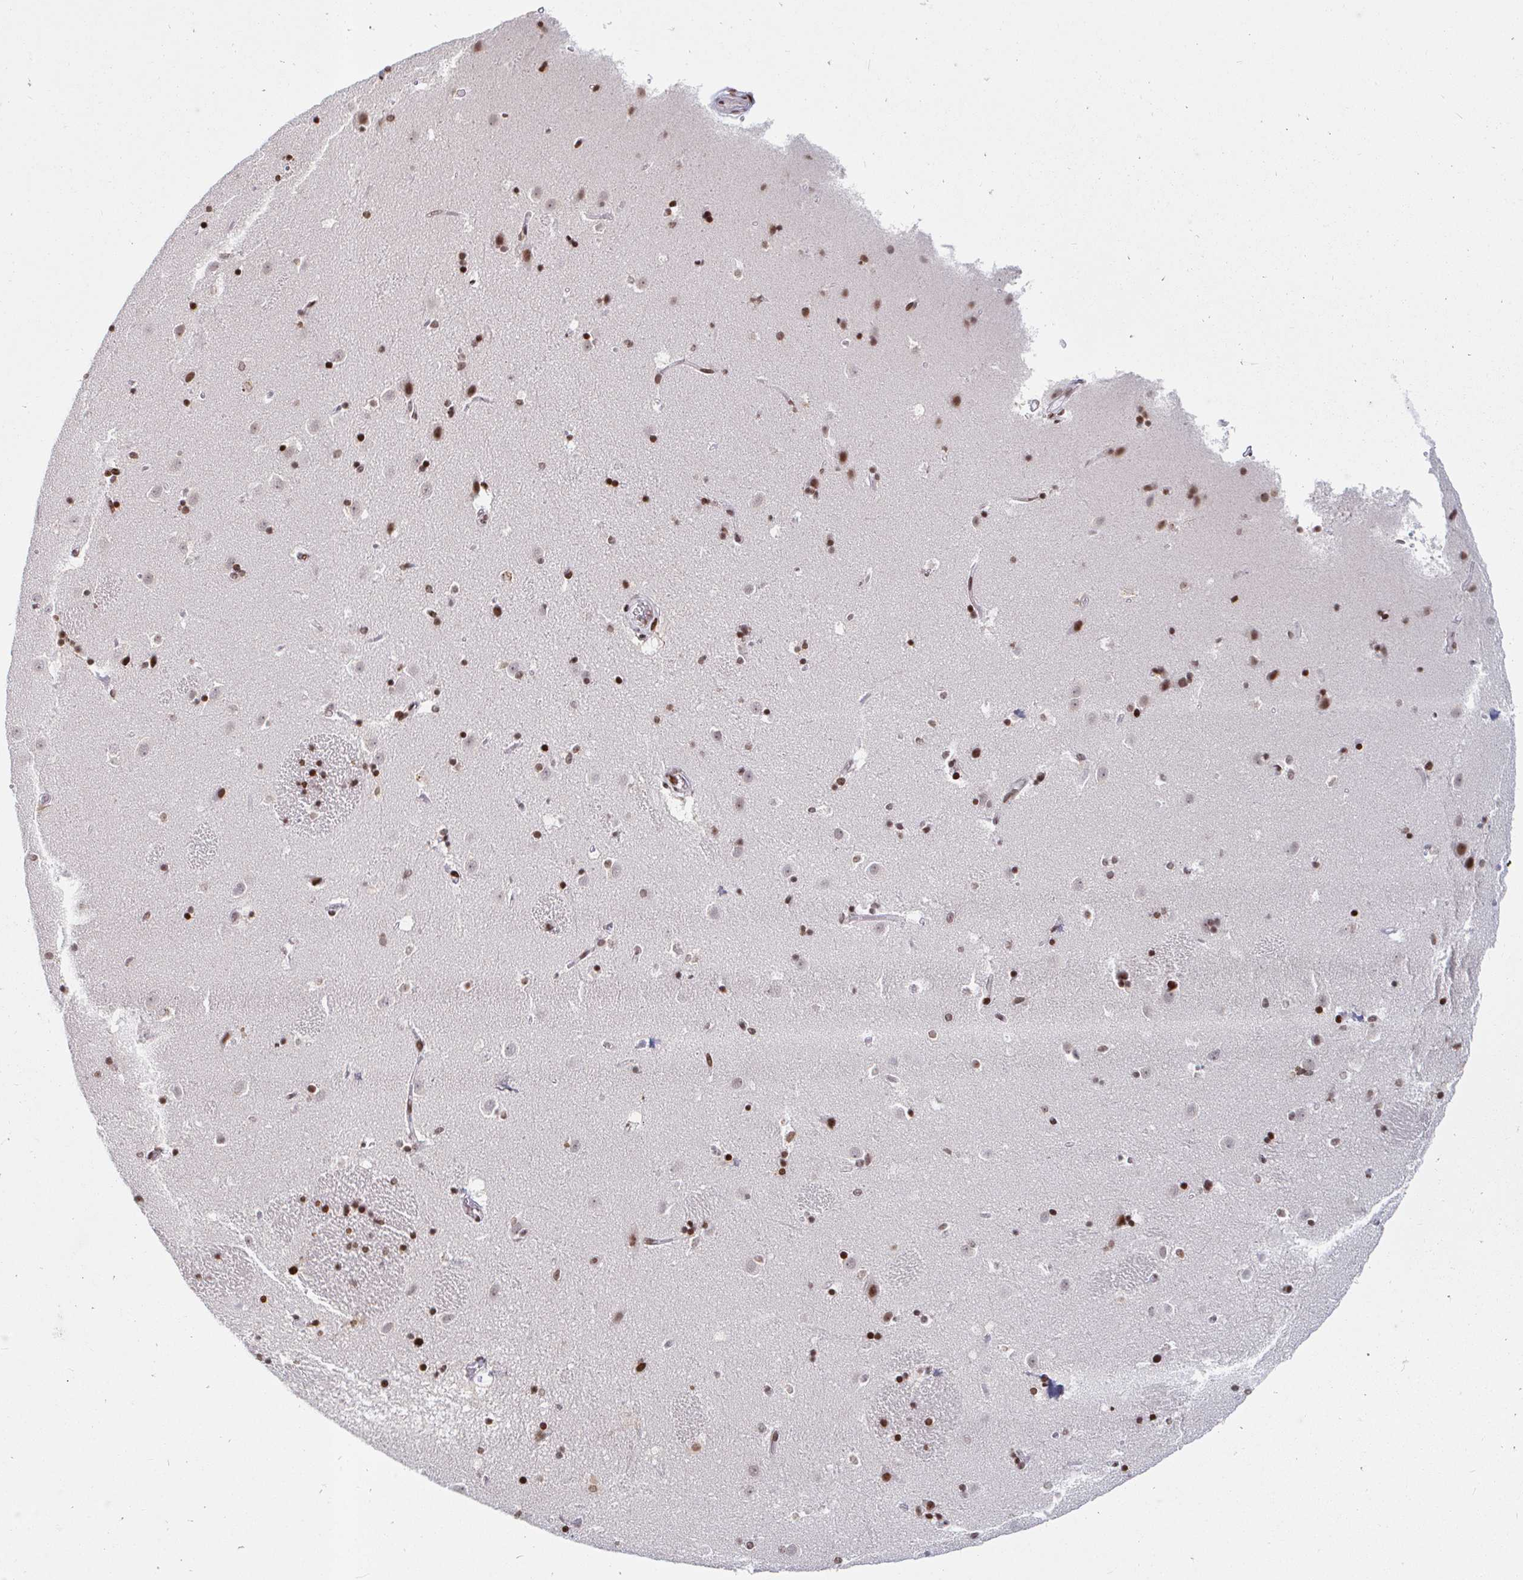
{"staining": {"intensity": "strong", "quantity": "<25%", "location": "nuclear"}, "tissue": "caudate", "cell_type": "Glial cells", "image_type": "normal", "snomed": [{"axis": "morphology", "description": "Normal tissue, NOS"}, {"axis": "topography", "description": "Lateral ventricle wall"}], "caption": "Brown immunohistochemical staining in normal caudate exhibits strong nuclear positivity in approximately <25% of glial cells. Nuclei are stained in blue.", "gene": "HOXC10", "patient": {"sex": "male", "age": 37}}